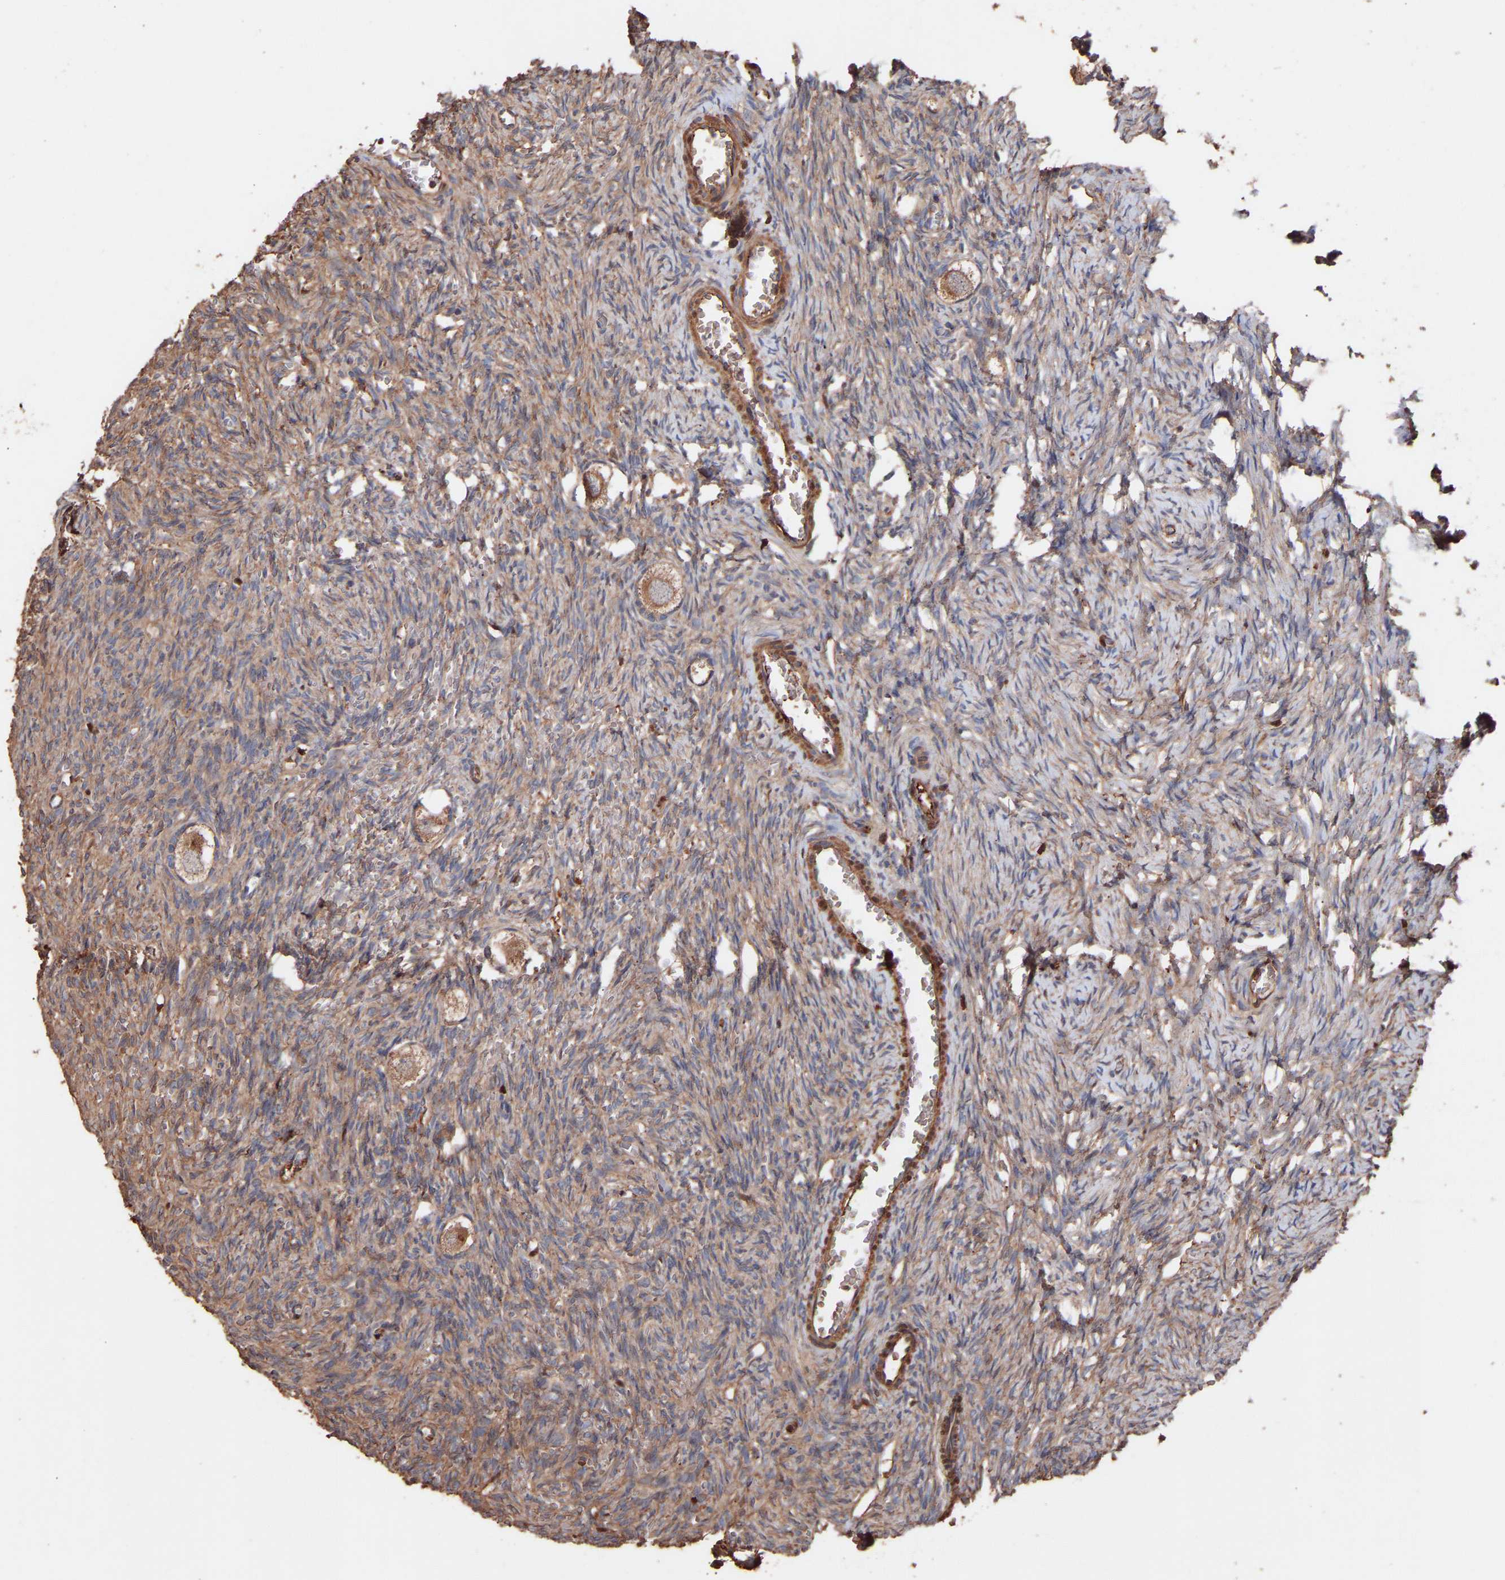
{"staining": {"intensity": "moderate", "quantity": ">75%", "location": "cytoplasmic/membranous"}, "tissue": "ovary", "cell_type": "Follicle cells", "image_type": "normal", "snomed": [{"axis": "morphology", "description": "Normal tissue, NOS"}, {"axis": "topography", "description": "Ovary"}], "caption": "DAB (3,3'-diaminobenzidine) immunohistochemical staining of normal ovary displays moderate cytoplasmic/membranous protein expression in approximately >75% of follicle cells.", "gene": "TMEM268", "patient": {"sex": "female", "age": 27}}